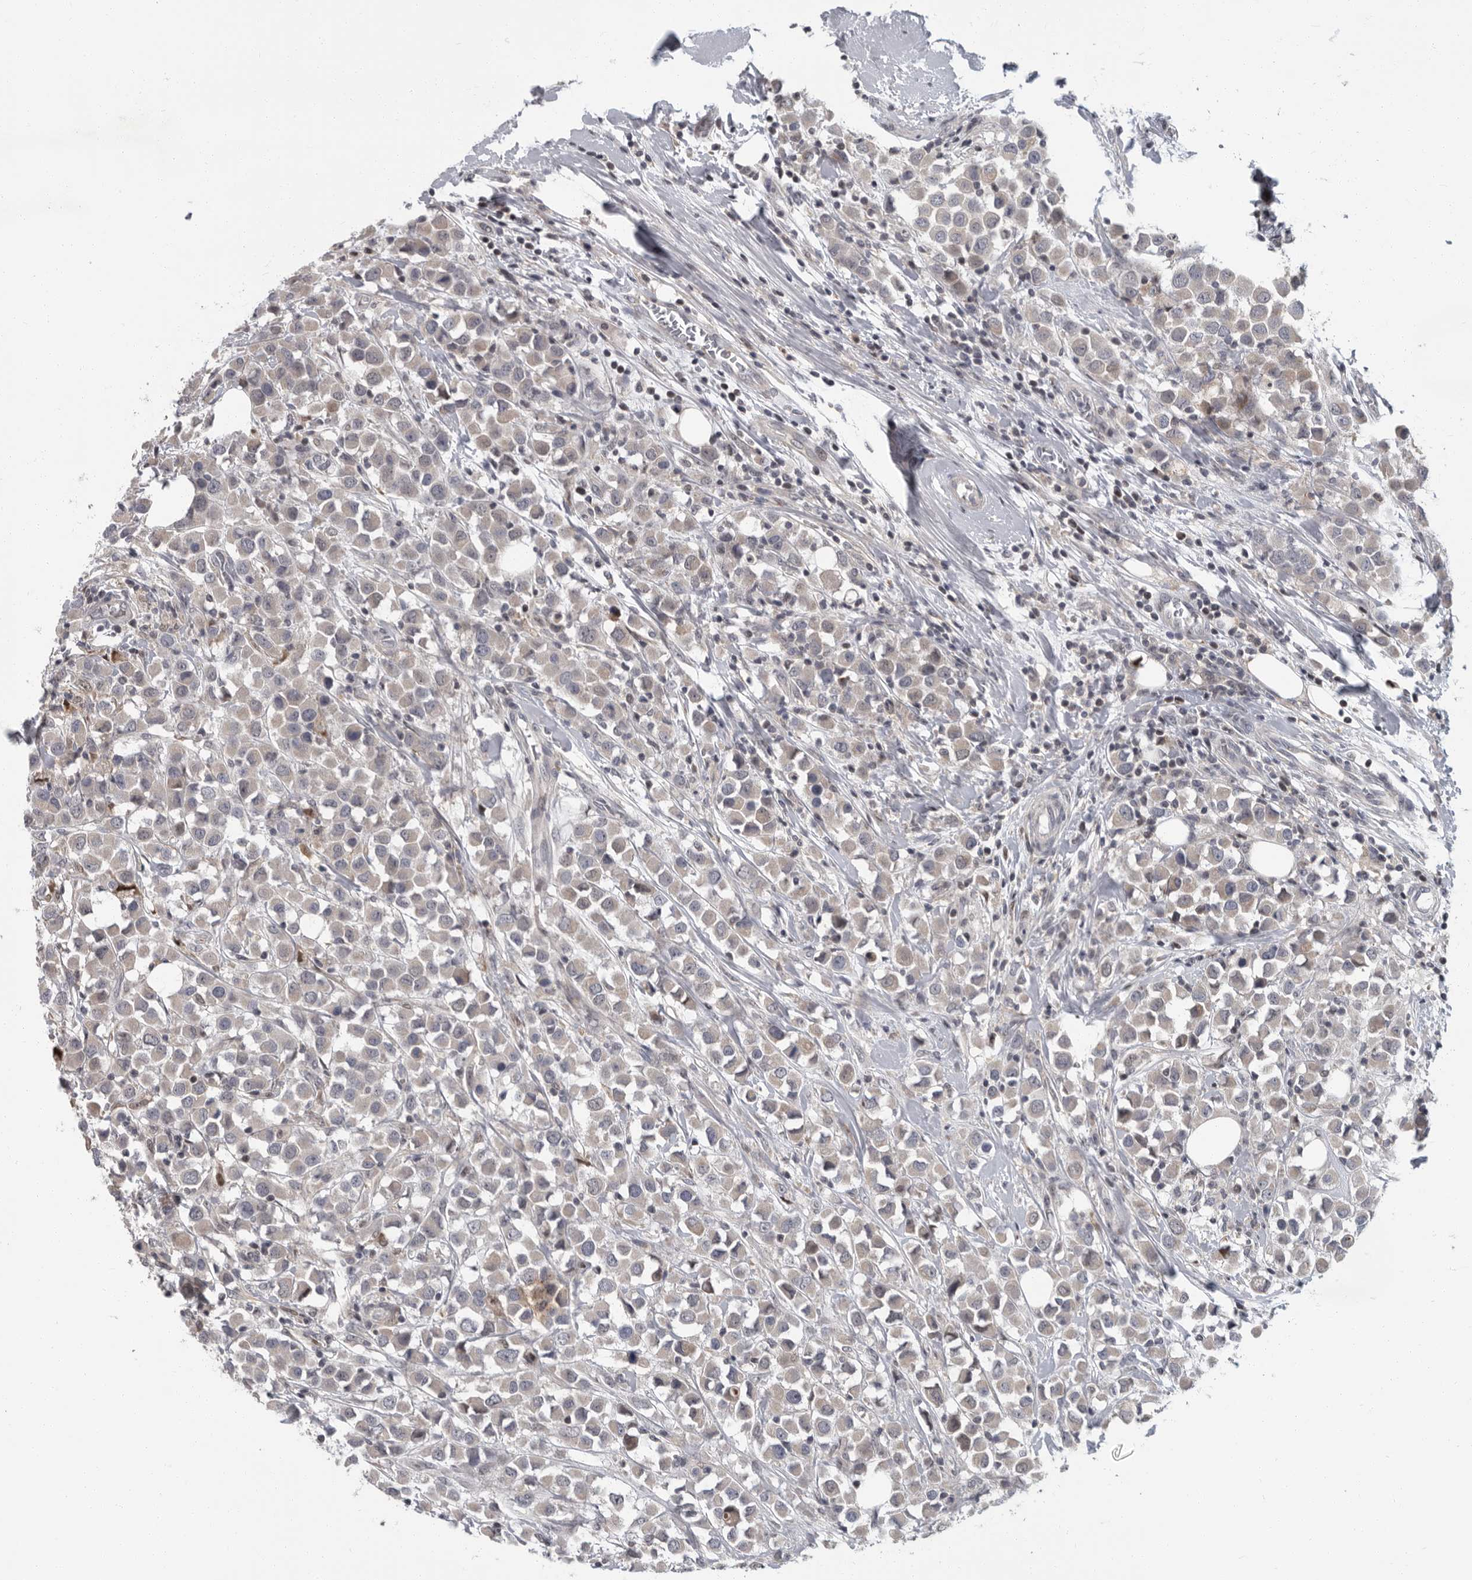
{"staining": {"intensity": "negative", "quantity": "none", "location": "none"}, "tissue": "breast cancer", "cell_type": "Tumor cells", "image_type": "cancer", "snomed": [{"axis": "morphology", "description": "Duct carcinoma"}, {"axis": "topography", "description": "Breast"}], "caption": "This is an immunohistochemistry histopathology image of human breast cancer (invasive ductal carcinoma). There is no positivity in tumor cells.", "gene": "PDE7A", "patient": {"sex": "female", "age": 61}}